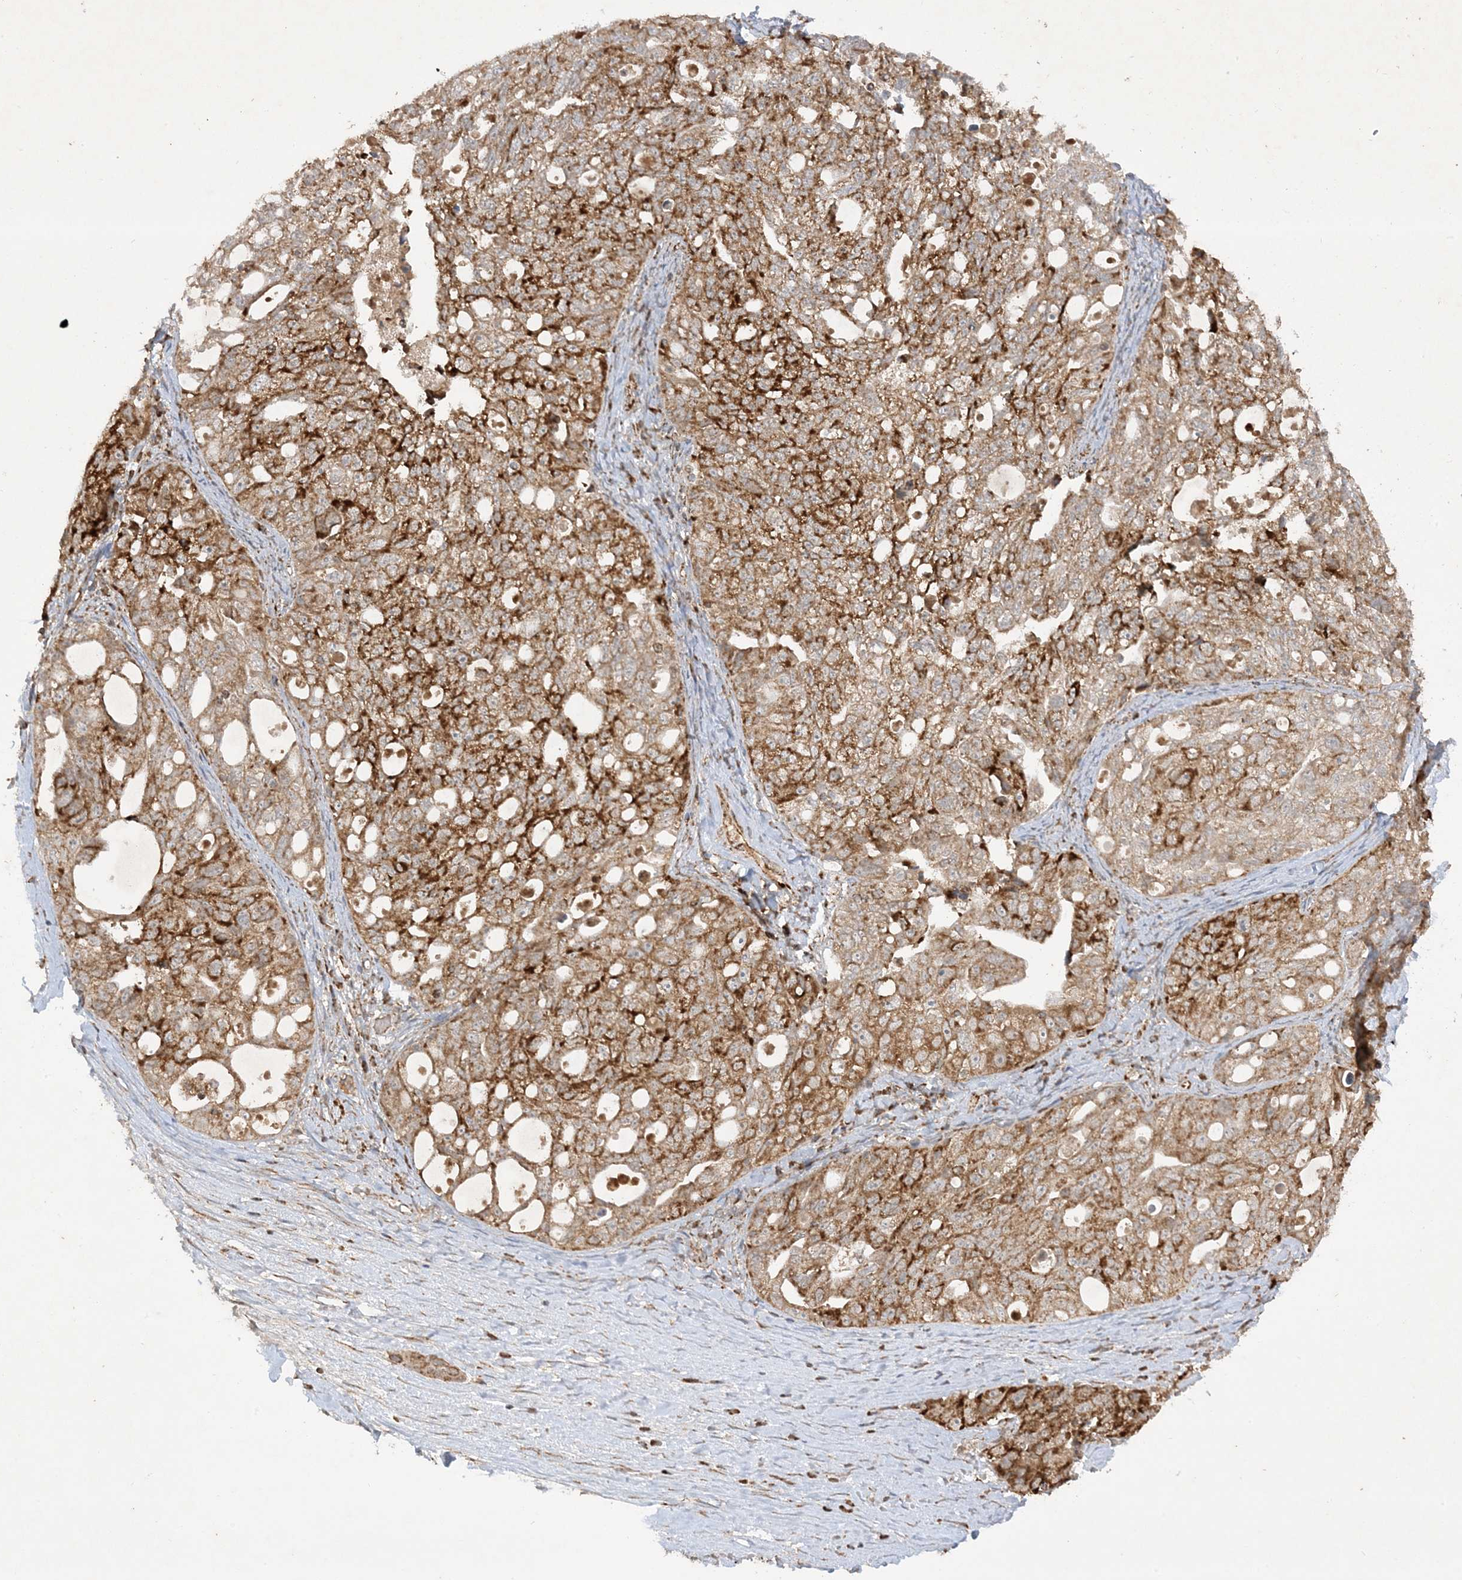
{"staining": {"intensity": "strong", "quantity": ">75%", "location": "cytoplasmic/membranous"}, "tissue": "ovarian cancer", "cell_type": "Tumor cells", "image_type": "cancer", "snomed": [{"axis": "morphology", "description": "Carcinoma, NOS"}, {"axis": "morphology", "description": "Cystadenocarcinoma, serous, NOS"}, {"axis": "topography", "description": "Ovary"}], "caption": "A brown stain shows strong cytoplasmic/membranous staining of a protein in human serous cystadenocarcinoma (ovarian) tumor cells.", "gene": "NDUFAF3", "patient": {"sex": "female", "age": 69}}